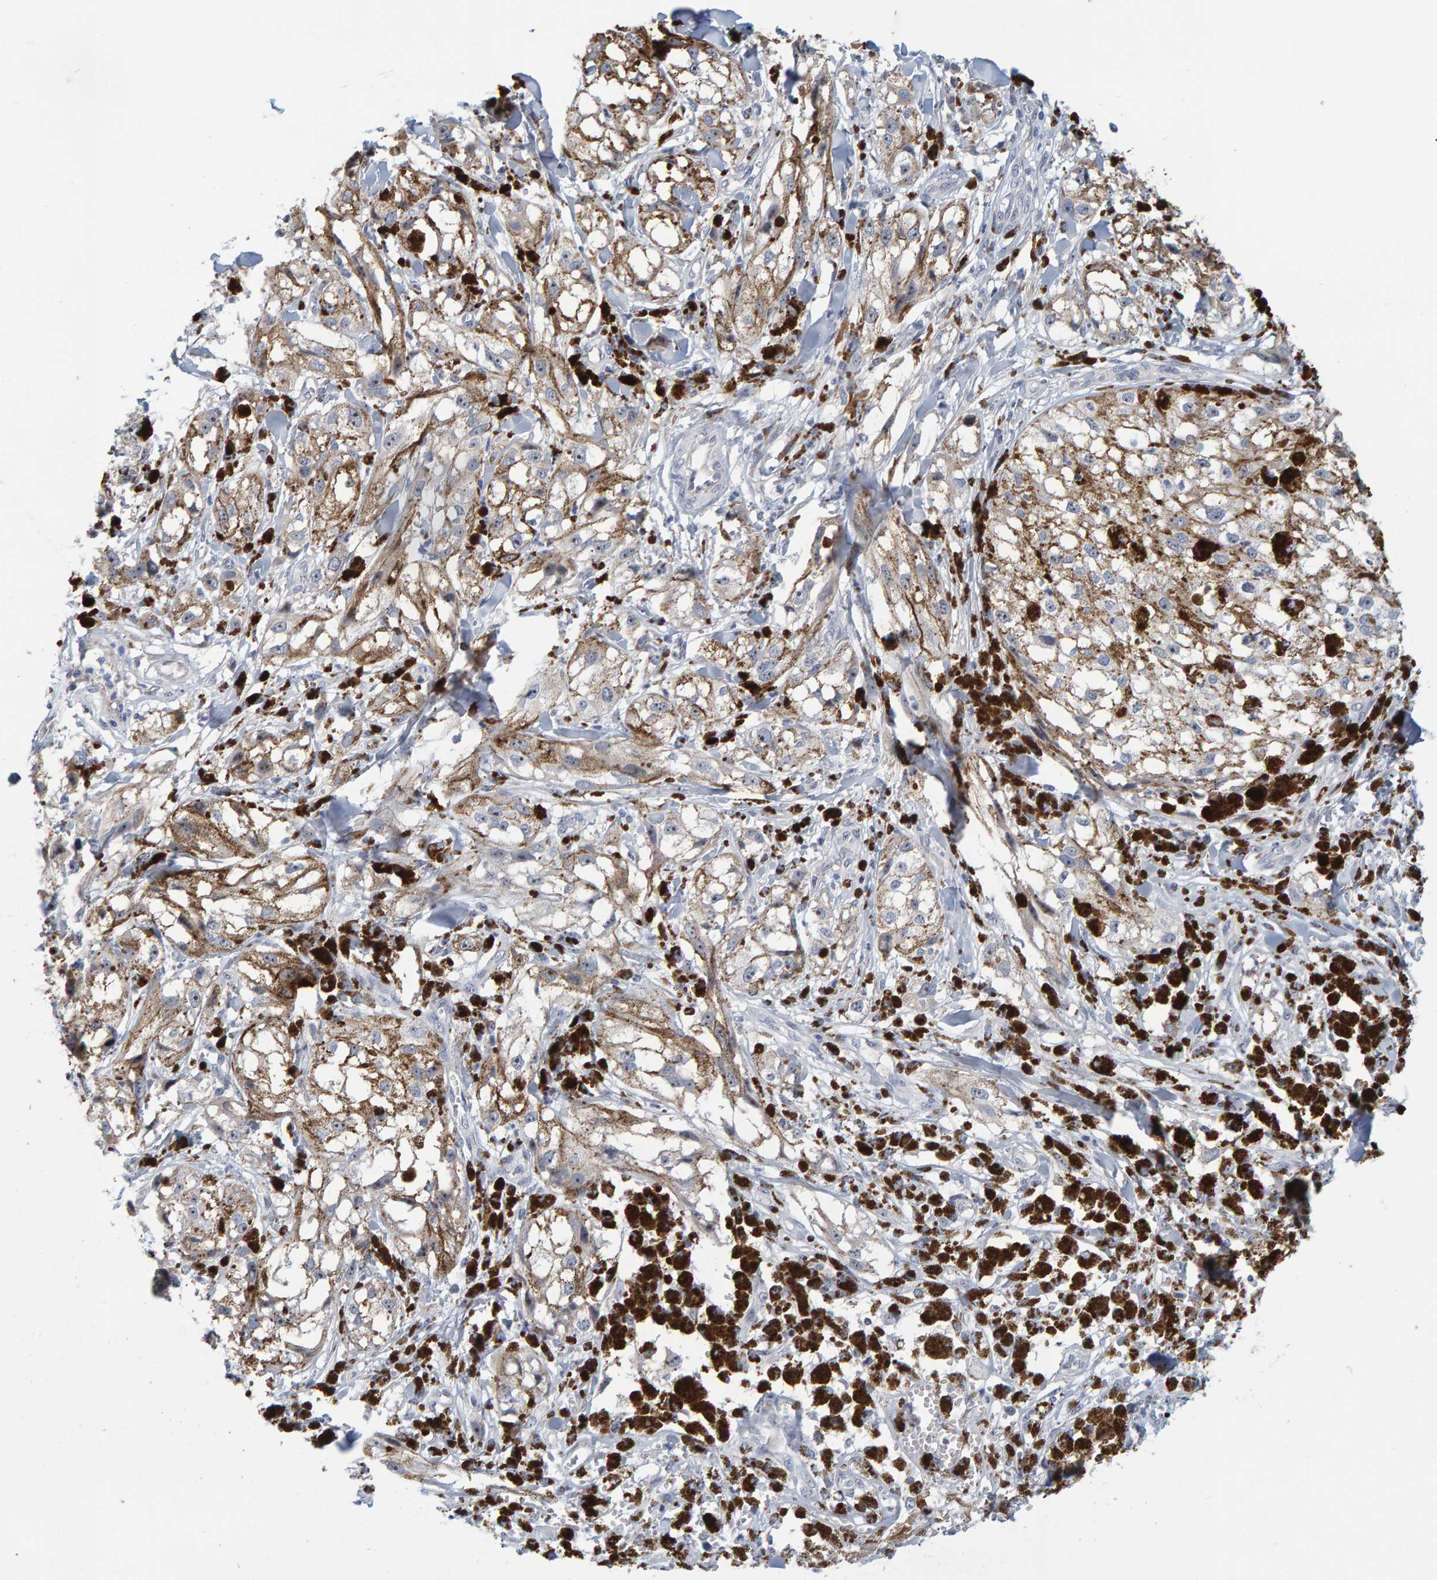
{"staining": {"intensity": "moderate", "quantity": "25%-75%", "location": "cytoplasmic/membranous,nuclear"}, "tissue": "melanoma", "cell_type": "Tumor cells", "image_type": "cancer", "snomed": [{"axis": "morphology", "description": "Malignant melanoma, NOS"}, {"axis": "topography", "description": "Skin"}], "caption": "About 25%-75% of tumor cells in melanoma display moderate cytoplasmic/membranous and nuclear protein positivity as visualized by brown immunohistochemical staining.", "gene": "ZNF77", "patient": {"sex": "male", "age": 88}}